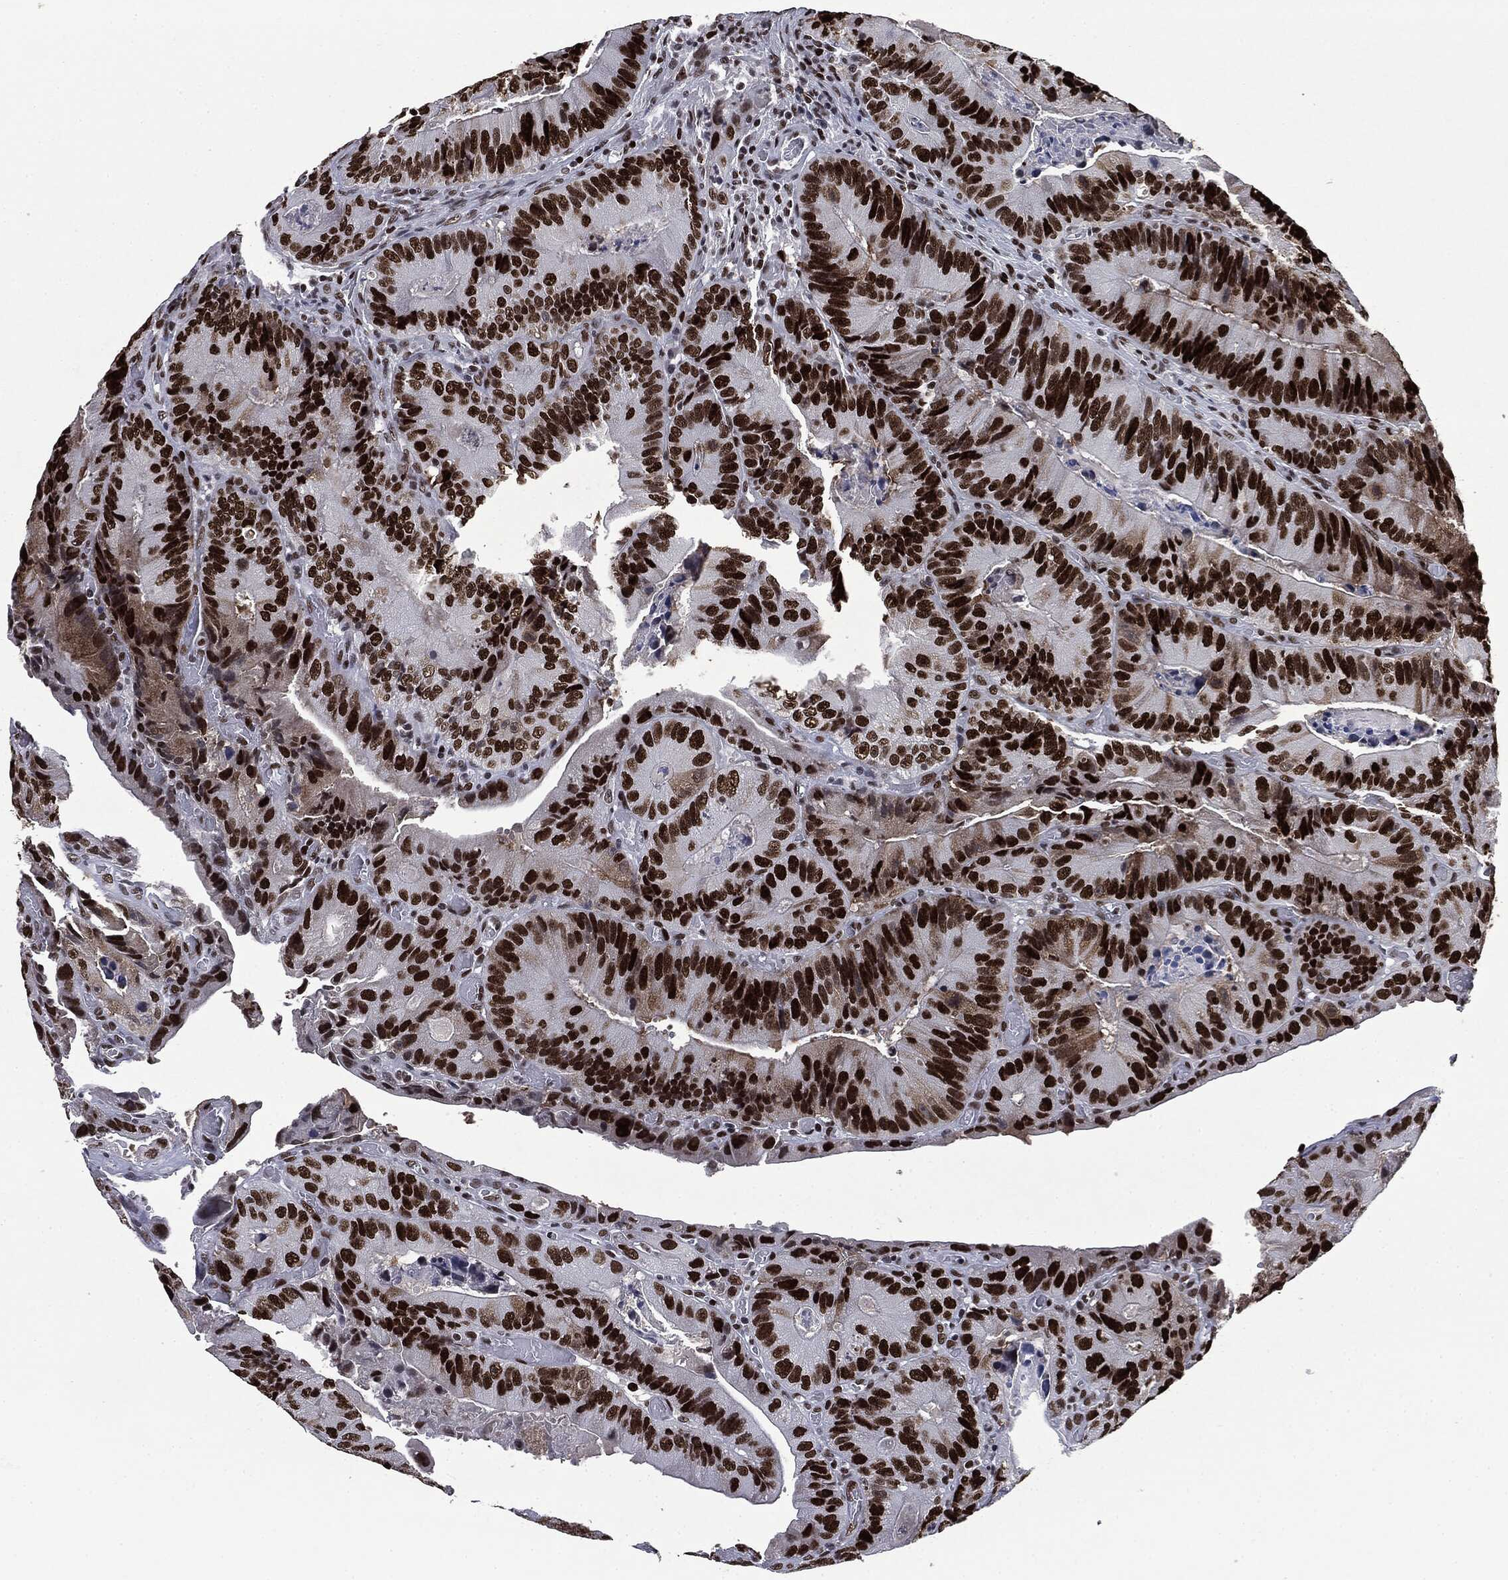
{"staining": {"intensity": "strong", "quantity": ">75%", "location": "nuclear"}, "tissue": "colorectal cancer", "cell_type": "Tumor cells", "image_type": "cancer", "snomed": [{"axis": "morphology", "description": "Adenocarcinoma, NOS"}, {"axis": "topography", "description": "Colon"}], "caption": "Human adenocarcinoma (colorectal) stained for a protein (brown) shows strong nuclear positive staining in about >75% of tumor cells.", "gene": "MSH2", "patient": {"sex": "female", "age": 86}}